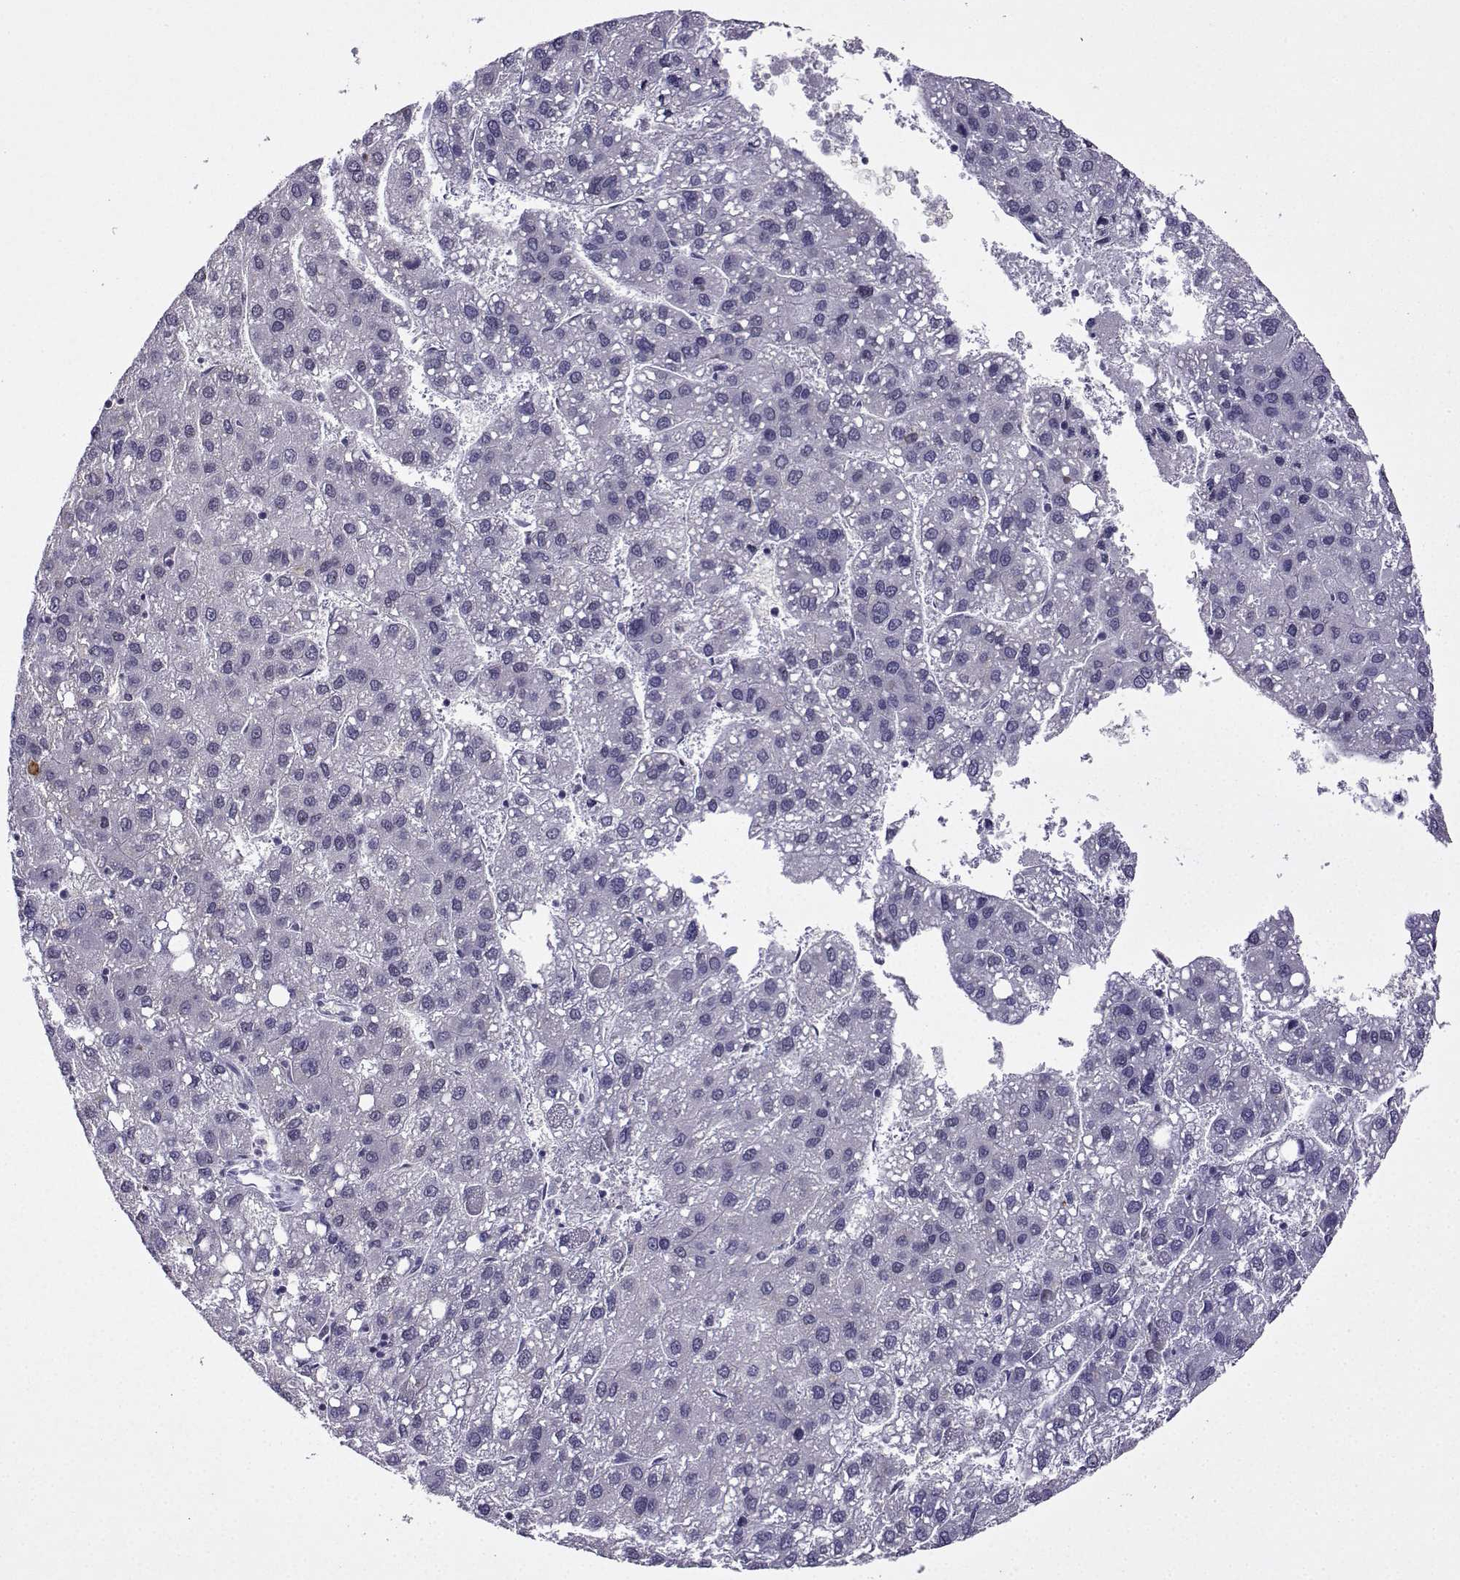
{"staining": {"intensity": "negative", "quantity": "none", "location": "none"}, "tissue": "liver cancer", "cell_type": "Tumor cells", "image_type": "cancer", "snomed": [{"axis": "morphology", "description": "Carcinoma, Hepatocellular, NOS"}, {"axis": "topography", "description": "Liver"}], "caption": "Tumor cells are negative for protein expression in human liver cancer (hepatocellular carcinoma). Brightfield microscopy of immunohistochemistry (IHC) stained with DAB (brown) and hematoxylin (blue), captured at high magnification.", "gene": "LRFN2", "patient": {"sex": "female", "age": 82}}